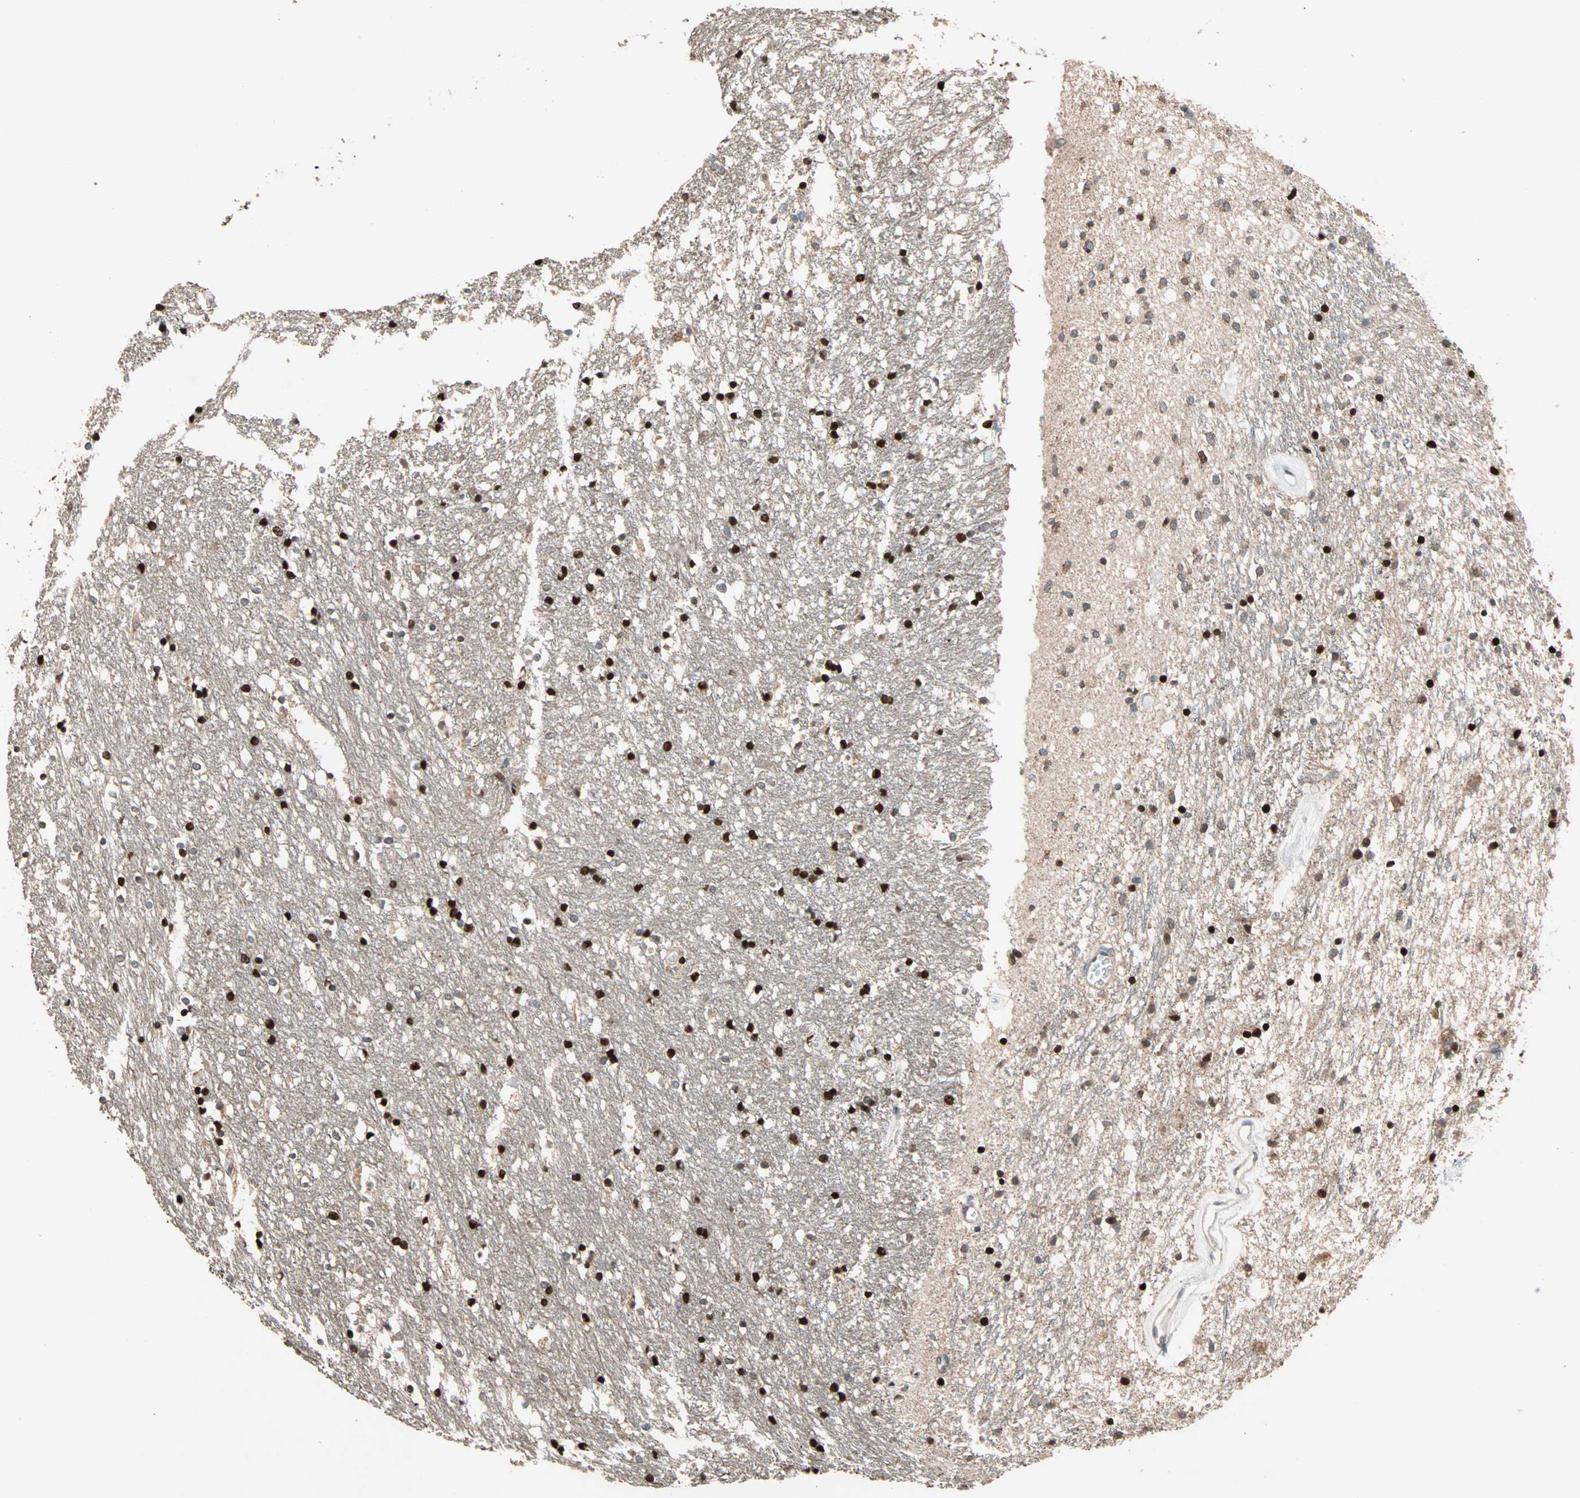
{"staining": {"intensity": "strong", "quantity": ">75%", "location": "nuclear"}, "tissue": "caudate", "cell_type": "Glial cells", "image_type": "normal", "snomed": [{"axis": "morphology", "description": "Normal tissue, NOS"}, {"axis": "topography", "description": "Lateral ventricle wall"}], "caption": "IHC image of unremarkable caudate stained for a protein (brown), which exhibits high levels of strong nuclear expression in about >75% of glial cells.", "gene": "HECW1", "patient": {"sex": "female", "age": 54}}